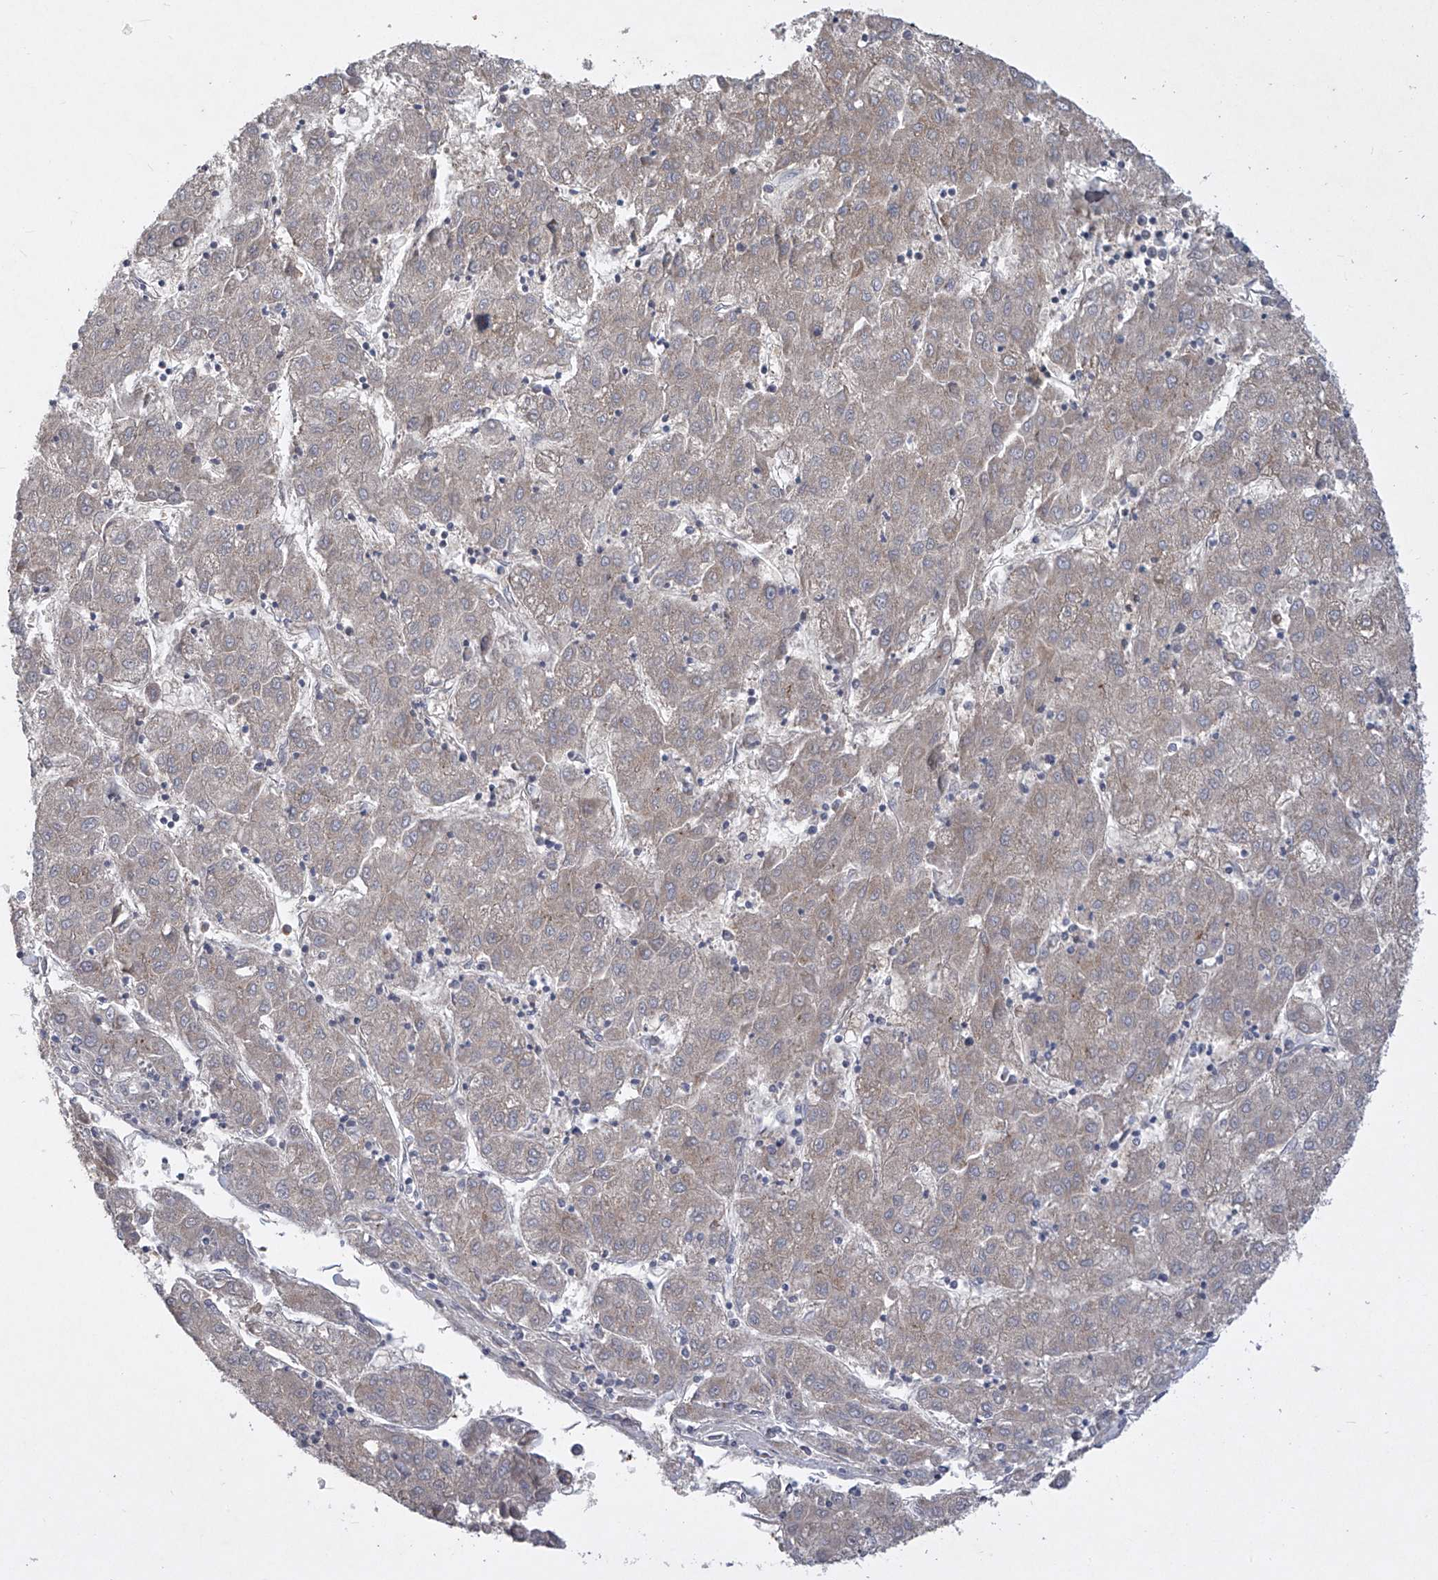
{"staining": {"intensity": "weak", "quantity": "<25%", "location": "cytoplasmic/membranous"}, "tissue": "liver cancer", "cell_type": "Tumor cells", "image_type": "cancer", "snomed": [{"axis": "morphology", "description": "Carcinoma, Hepatocellular, NOS"}, {"axis": "topography", "description": "Liver"}], "caption": "A histopathology image of liver cancer (hepatocellular carcinoma) stained for a protein reveals no brown staining in tumor cells. (Stains: DAB (3,3'-diaminobenzidine) immunohistochemistry (IHC) with hematoxylin counter stain, Microscopy: brightfield microscopy at high magnification).", "gene": "COQ3", "patient": {"sex": "male", "age": 72}}